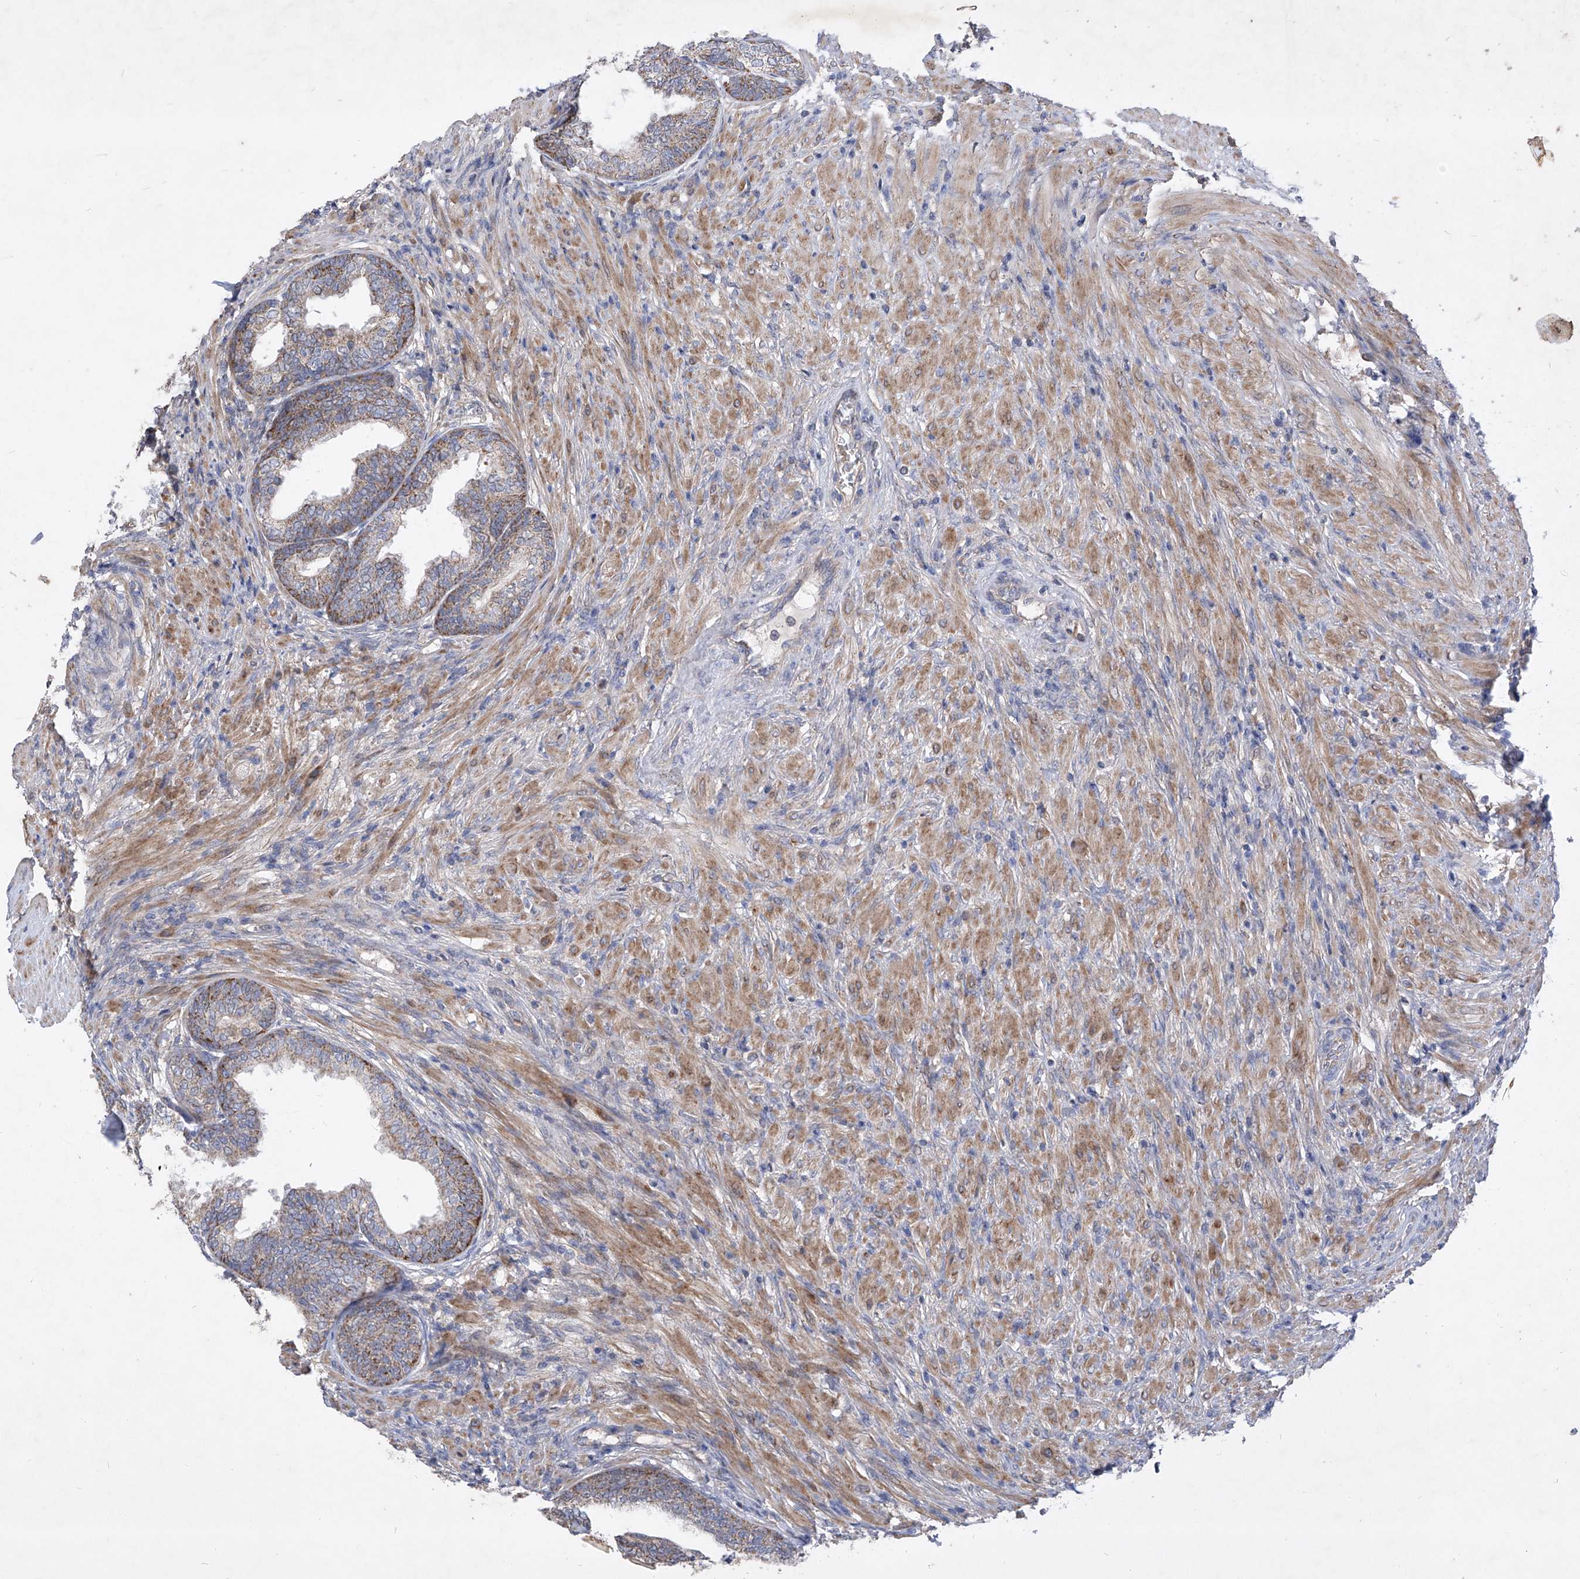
{"staining": {"intensity": "moderate", "quantity": "25%-75%", "location": "cytoplasmic/membranous"}, "tissue": "prostate", "cell_type": "Glandular cells", "image_type": "normal", "snomed": [{"axis": "morphology", "description": "Normal tissue, NOS"}, {"axis": "topography", "description": "Prostate"}], "caption": "Immunohistochemistry histopathology image of benign prostate: human prostate stained using IHC reveals medium levels of moderate protein expression localized specifically in the cytoplasmic/membranous of glandular cells, appearing as a cytoplasmic/membranous brown color.", "gene": "COQ3", "patient": {"sex": "male", "age": 76}}